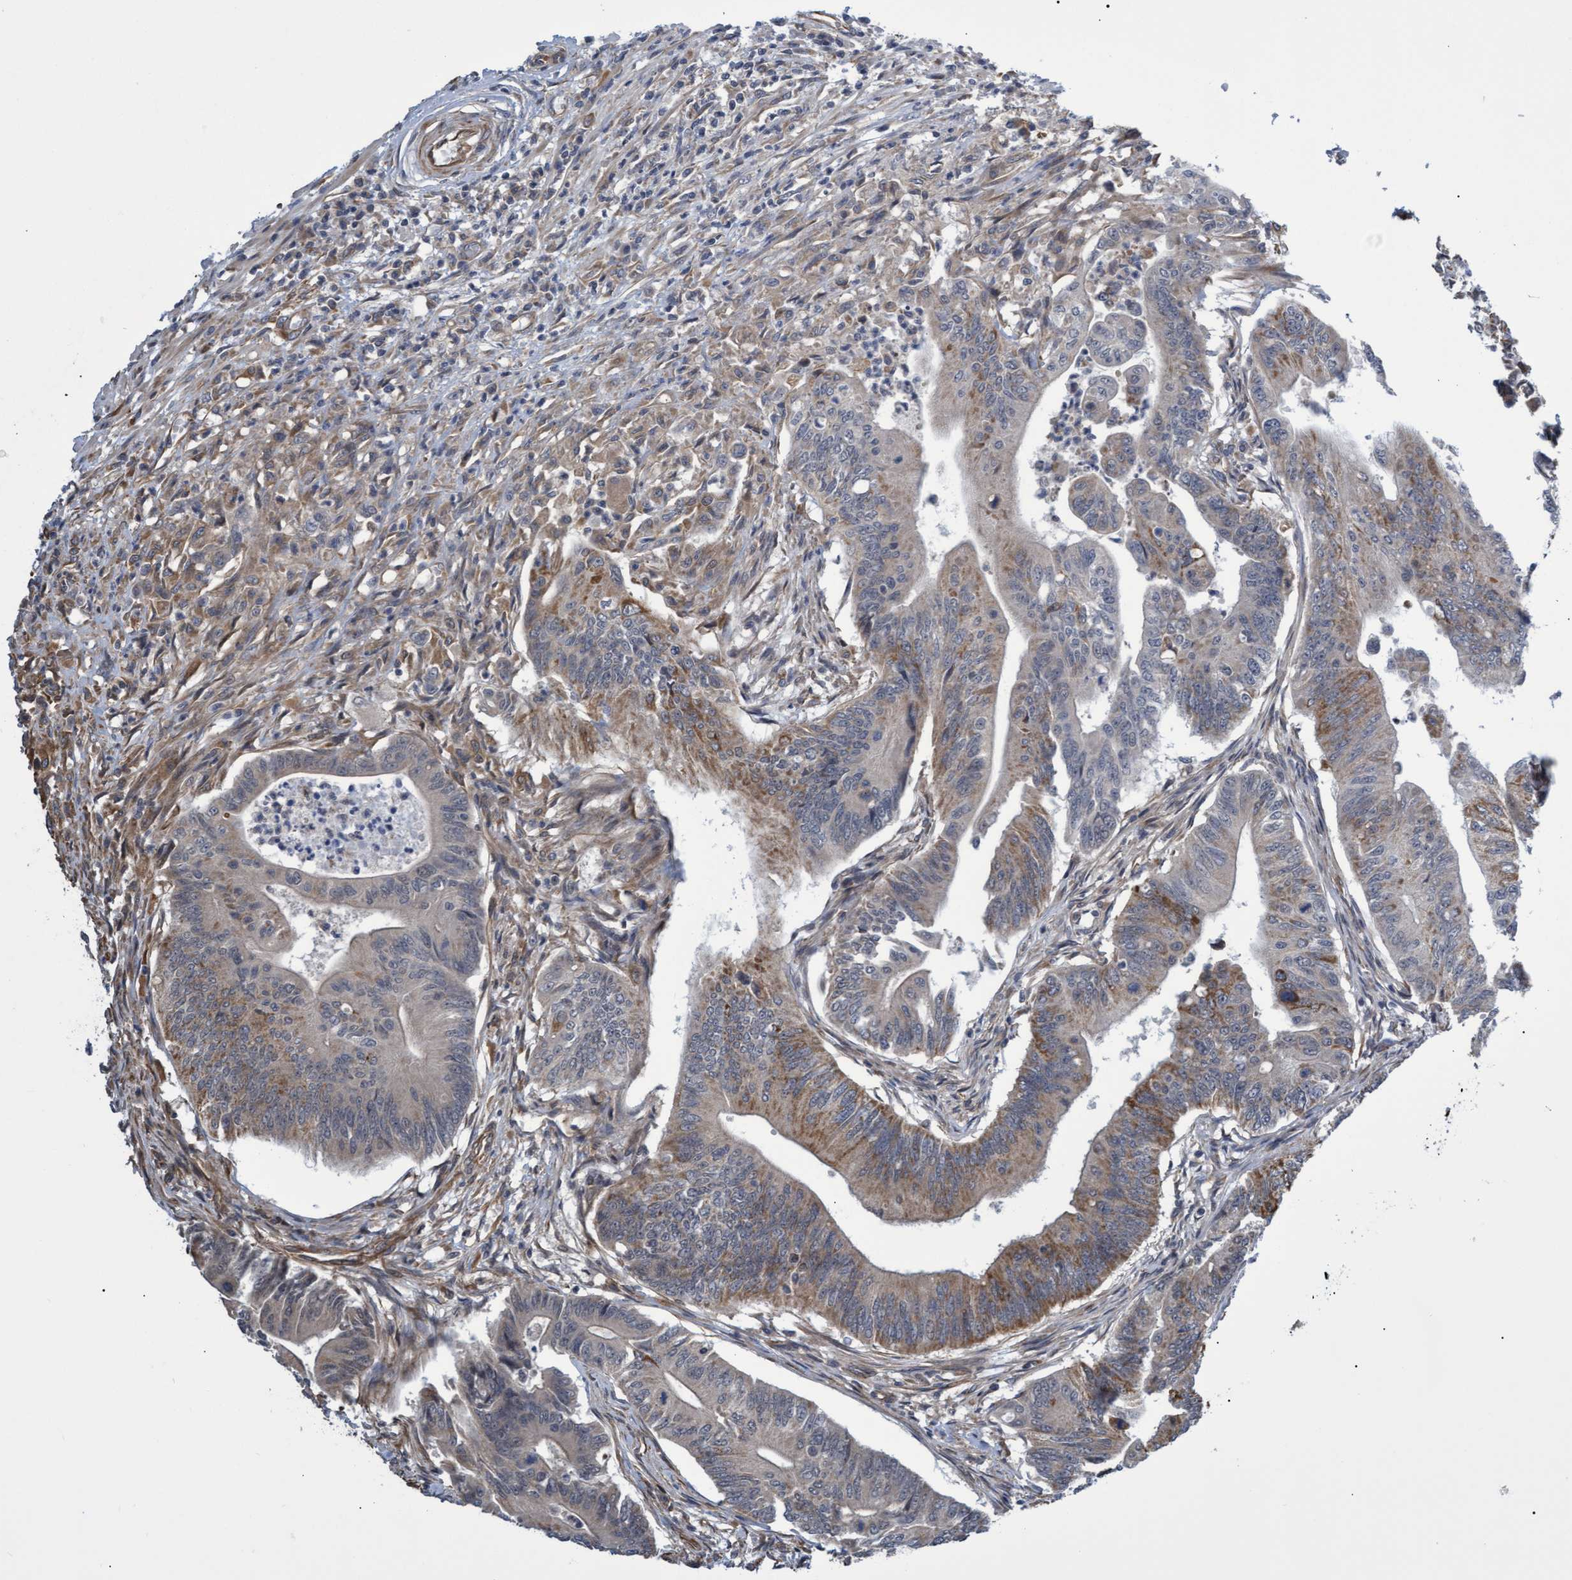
{"staining": {"intensity": "moderate", "quantity": "<25%", "location": "cytoplasmic/membranous"}, "tissue": "colorectal cancer", "cell_type": "Tumor cells", "image_type": "cancer", "snomed": [{"axis": "morphology", "description": "Adenoma, NOS"}, {"axis": "morphology", "description": "Adenocarcinoma, NOS"}, {"axis": "topography", "description": "Colon"}], "caption": "Protein staining shows moderate cytoplasmic/membranous staining in approximately <25% of tumor cells in colorectal adenocarcinoma.", "gene": "TNFRSF10B", "patient": {"sex": "male", "age": 79}}